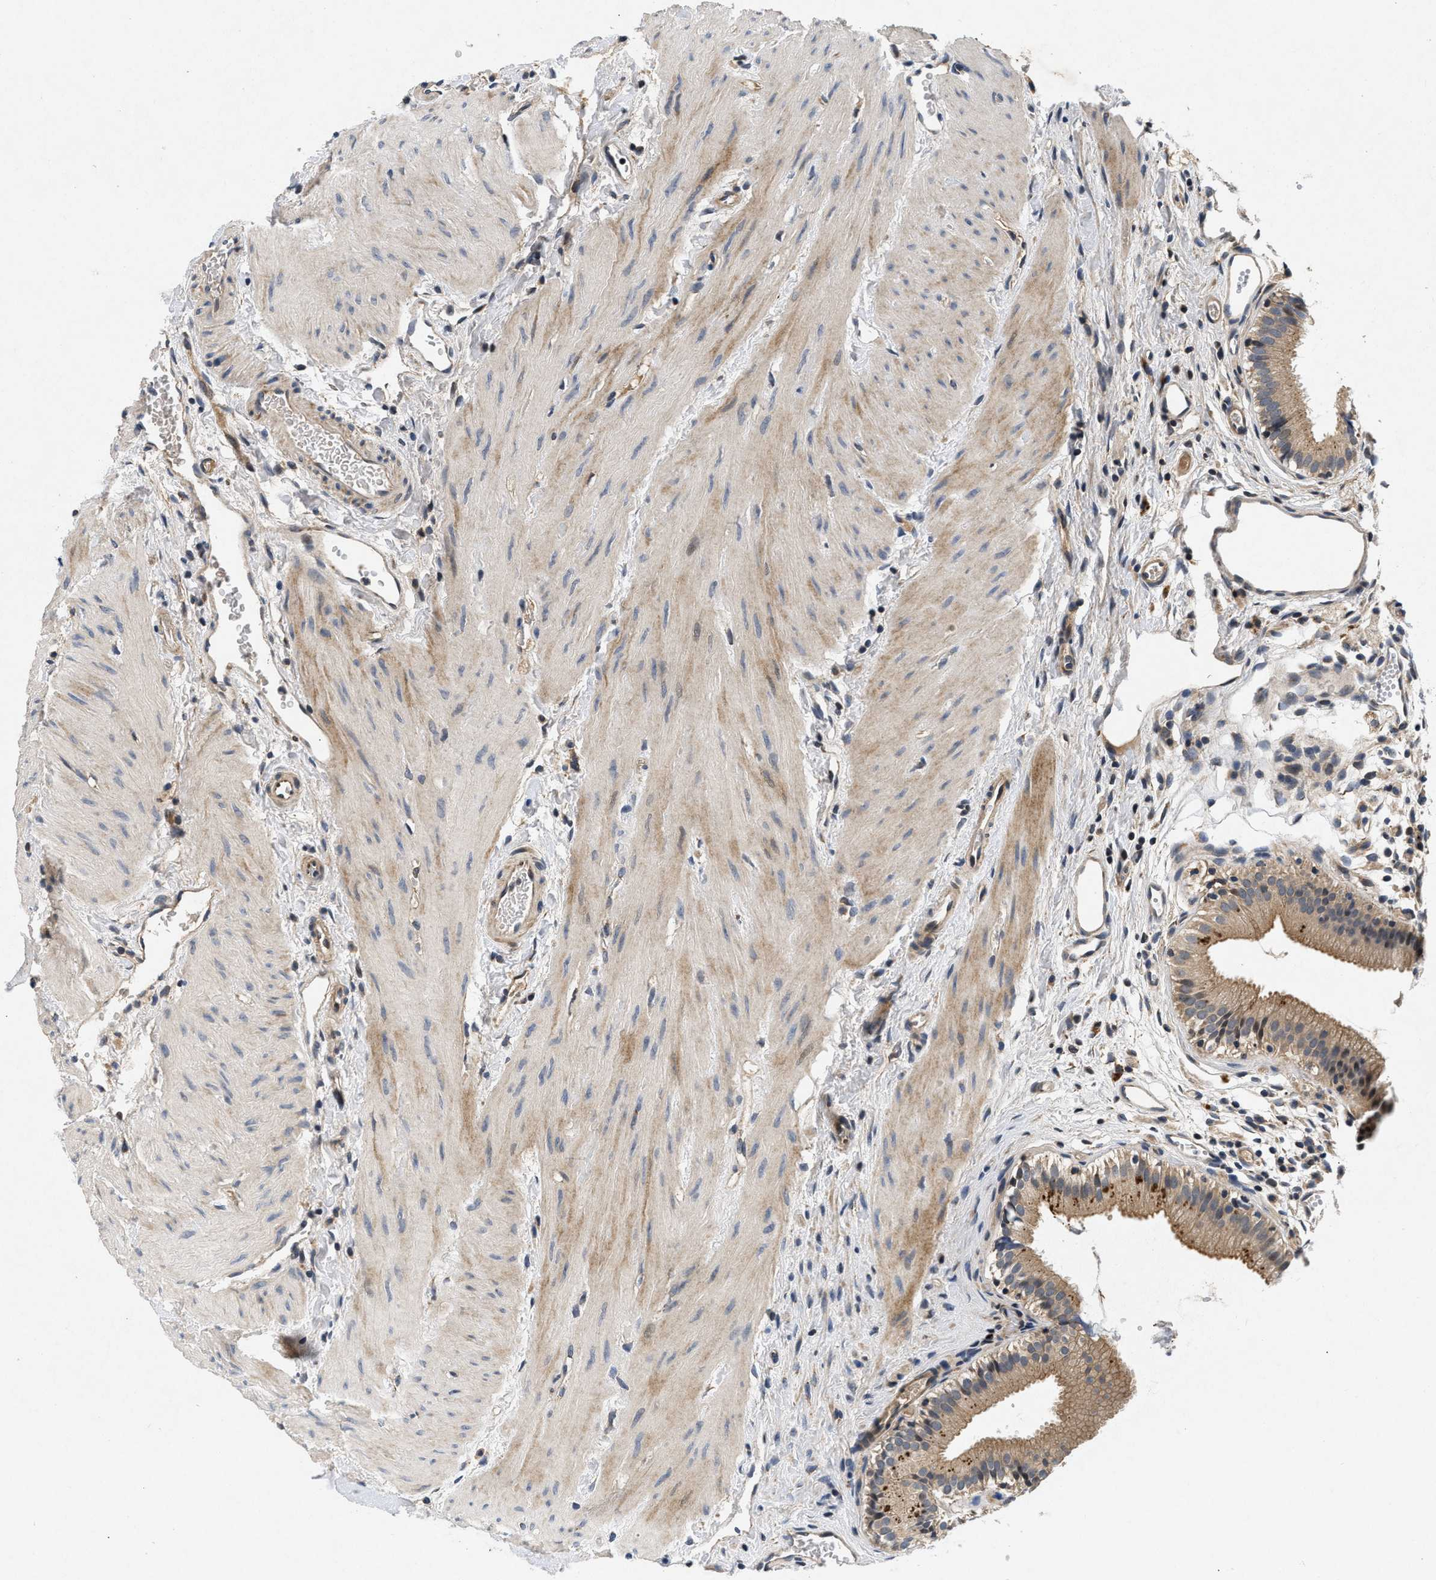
{"staining": {"intensity": "moderate", "quantity": ">75%", "location": "cytoplasmic/membranous"}, "tissue": "gallbladder", "cell_type": "Glandular cells", "image_type": "normal", "snomed": [{"axis": "morphology", "description": "Normal tissue, NOS"}, {"axis": "topography", "description": "Gallbladder"}], "caption": "This is an image of immunohistochemistry (IHC) staining of unremarkable gallbladder, which shows moderate positivity in the cytoplasmic/membranous of glandular cells.", "gene": "PDP1", "patient": {"sex": "female", "age": 26}}